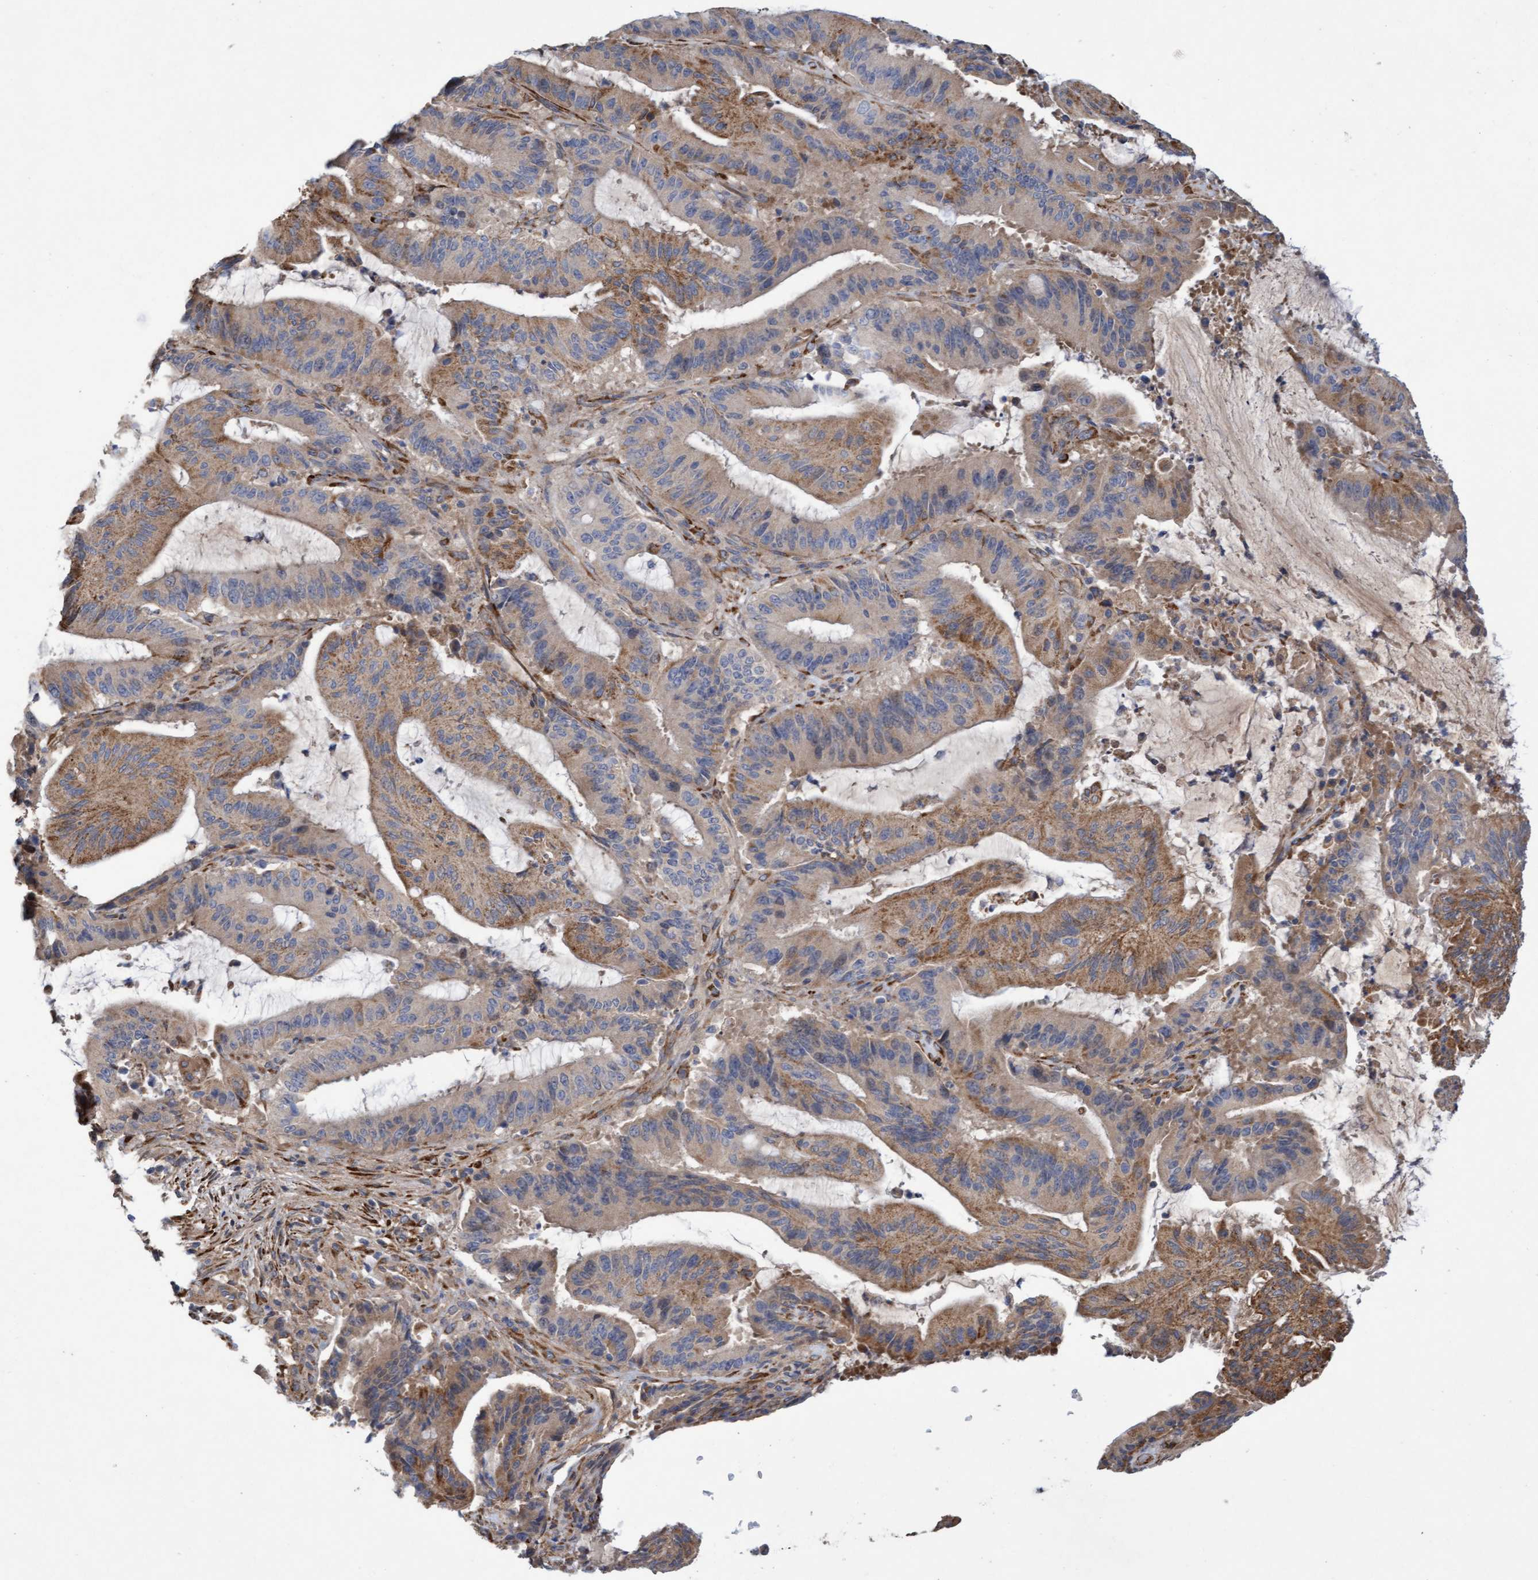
{"staining": {"intensity": "weak", "quantity": ">75%", "location": "cytoplasmic/membranous"}, "tissue": "liver cancer", "cell_type": "Tumor cells", "image_type": "cancer", "snomed": [{"axis": "morphology", "description": "Normal tissue, NOS"}, {"axis": "morphology", "description": "Cholangiocarcinoma"}, {"axis": "topography", "description": "Liver"}, {"axis": "topography", "description": "Peripheral nerve tissue"}], "caption": "This is a photomicrograph of IHC staining of liver cancer (cholangiocarcinoma), which shows weak positivity in the cytoplasmic/membranous of tumor cells.", "gene": "DDHD2", "patient": {"sex": "female", "age": 73}}